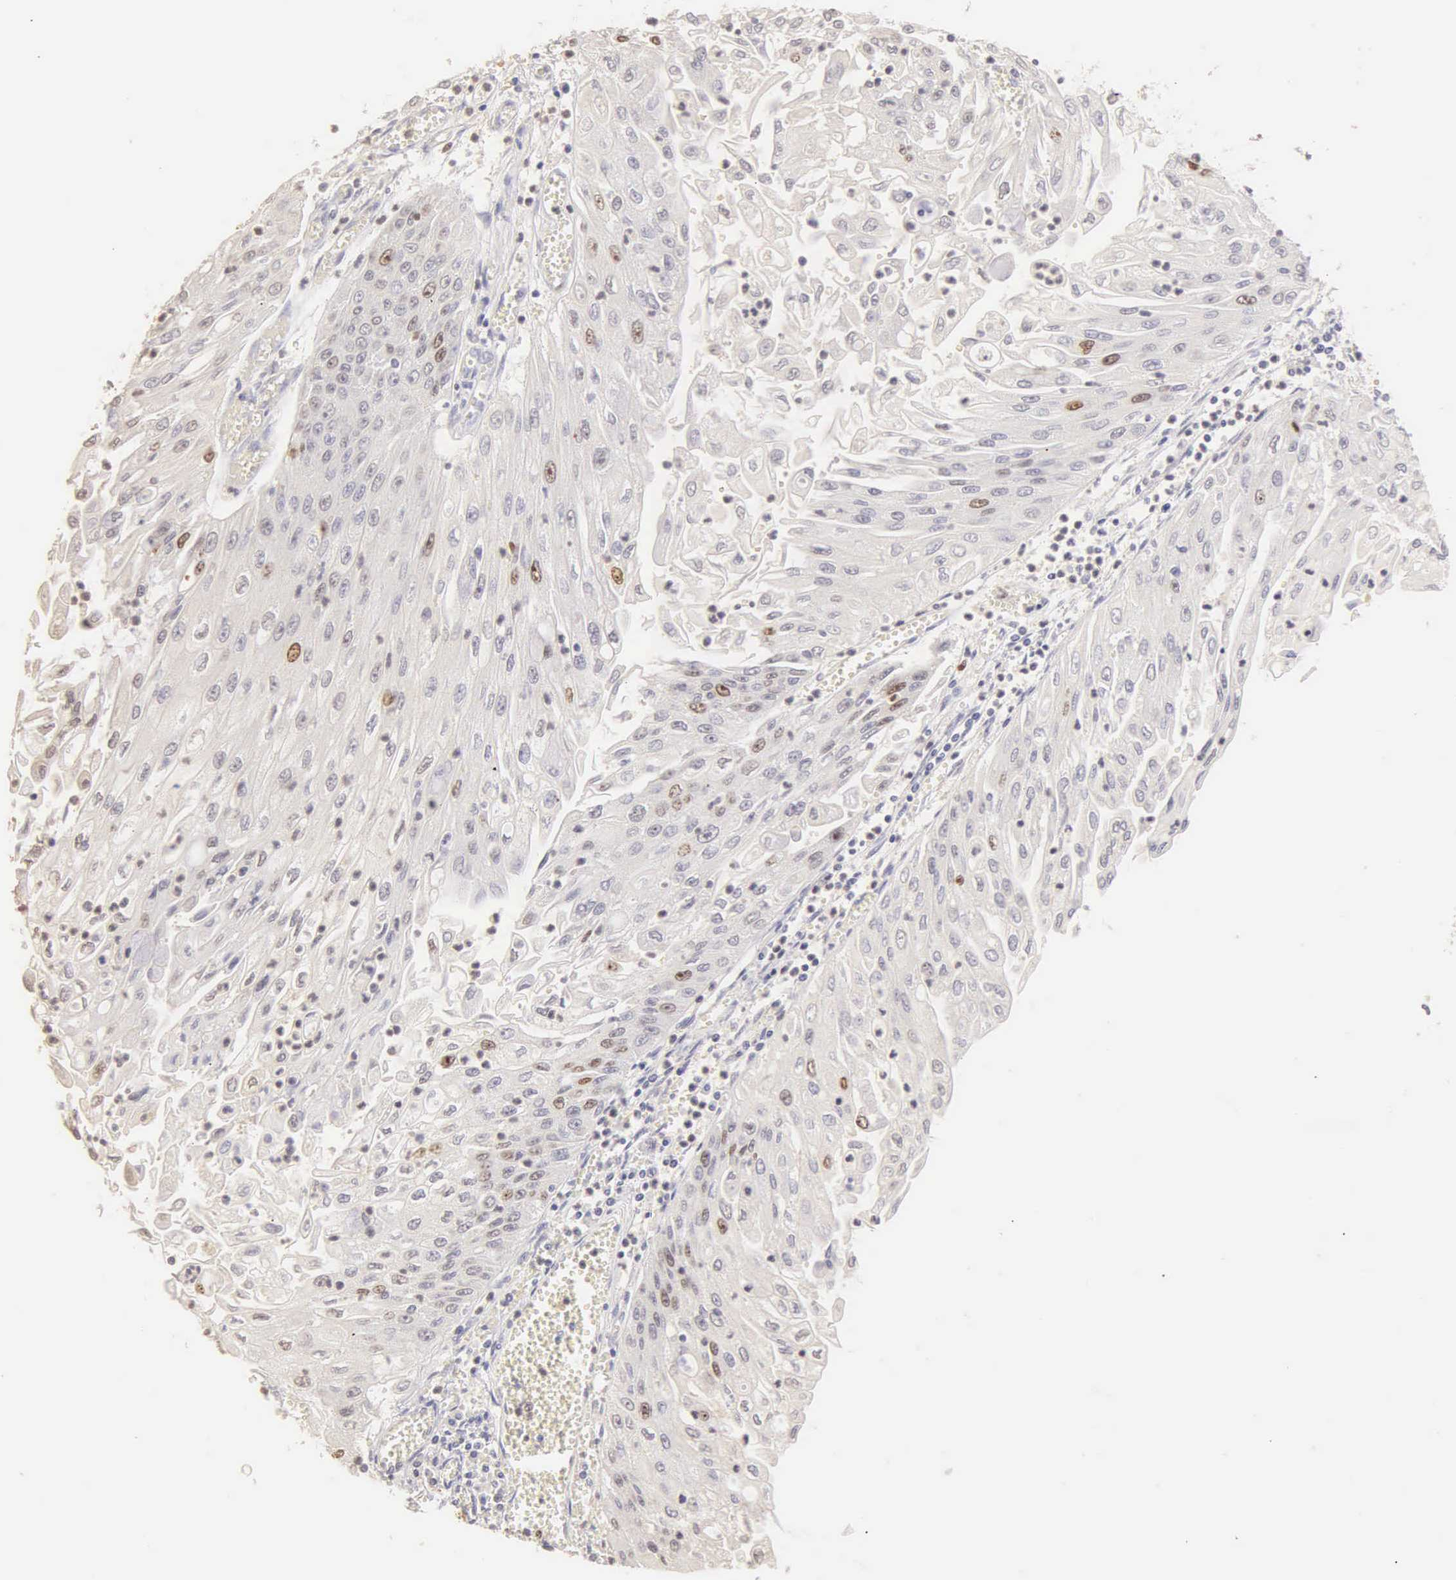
{"staining": {"intensity": "moderate", "quantity": "<25%", "location": "nuclear"}, "tissue": "endometrial cancer", "cell_type": "Tumor cells", "image_type": "cancer", "snomed": [{"axis": "morphology", "description": "Adenocarcinoma, NOS"}, {"axis": "topography", "description": "Endometrium"}], "caption": "Protein staining of adenocarcinoma (endometrial) tissue shows moderate nuclear expression in about <25% of tumor cells.", "gene": "MKI67", "patient": {"sex": "female", "age": 75}}